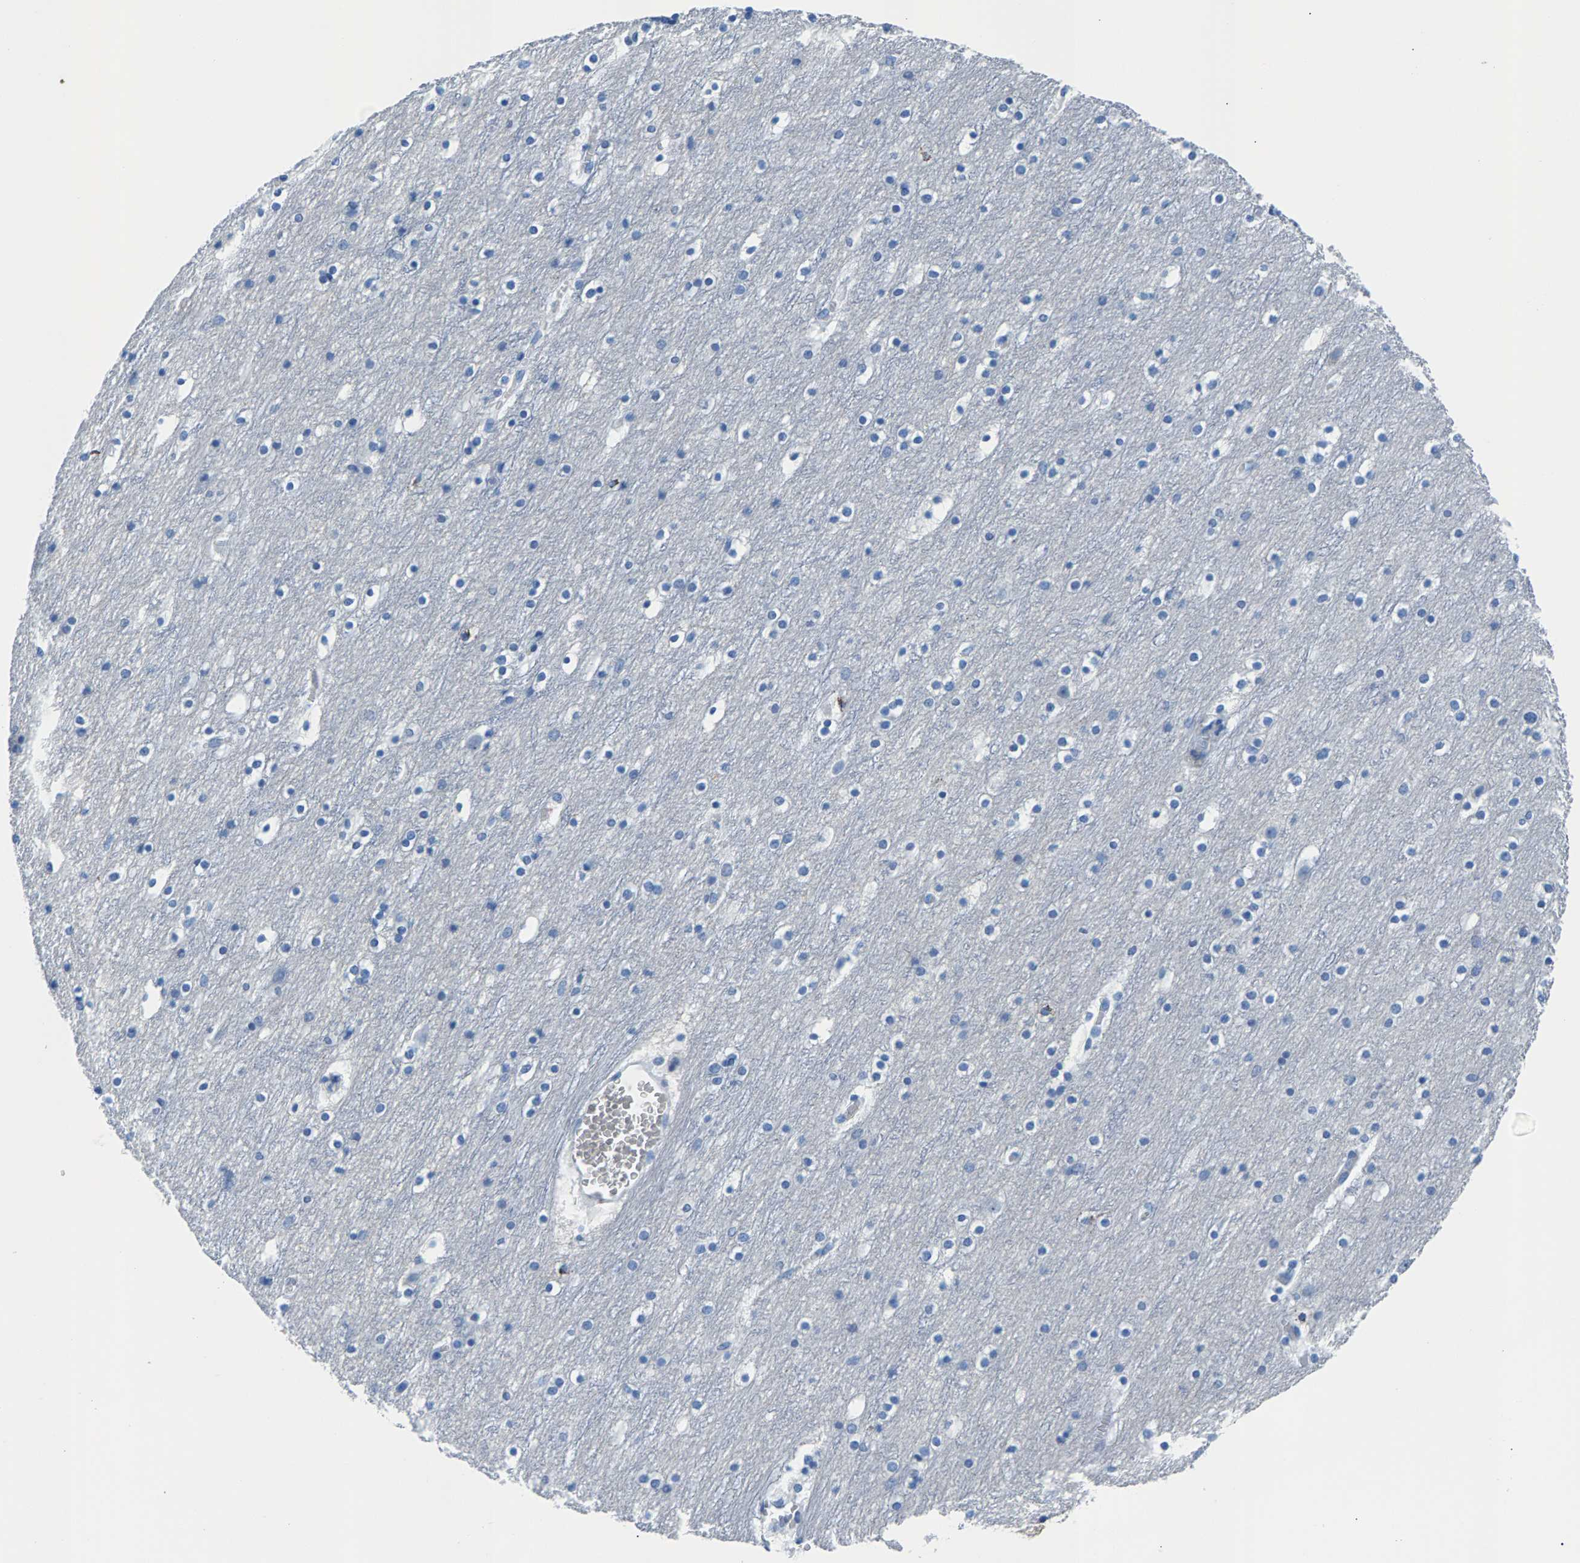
{"staining": {"intensity": "negative", "quantity": "none", "location": "none"}, "tissue": "cerebral cortex", "cell_type": "Endothelial cells", "image_type": "normal", "snomed": [{"axis": "morphology", "description": "Normal tissue, NOS"}, {"axis": "topography", "description": "Cerebral cortex"}], "caption": "IHC of benign cerebral cortex exhibits no positivity in endothelial cells. (Stains: DAB (3,3'-diaminobenzidine) immunohistochemistry (IHC) with hematoxylin counter stain, Microscopy: brightfield microscopy at high magnification).", "gene": "CPS1", "patient": {"sex": "male", "age": 45}}